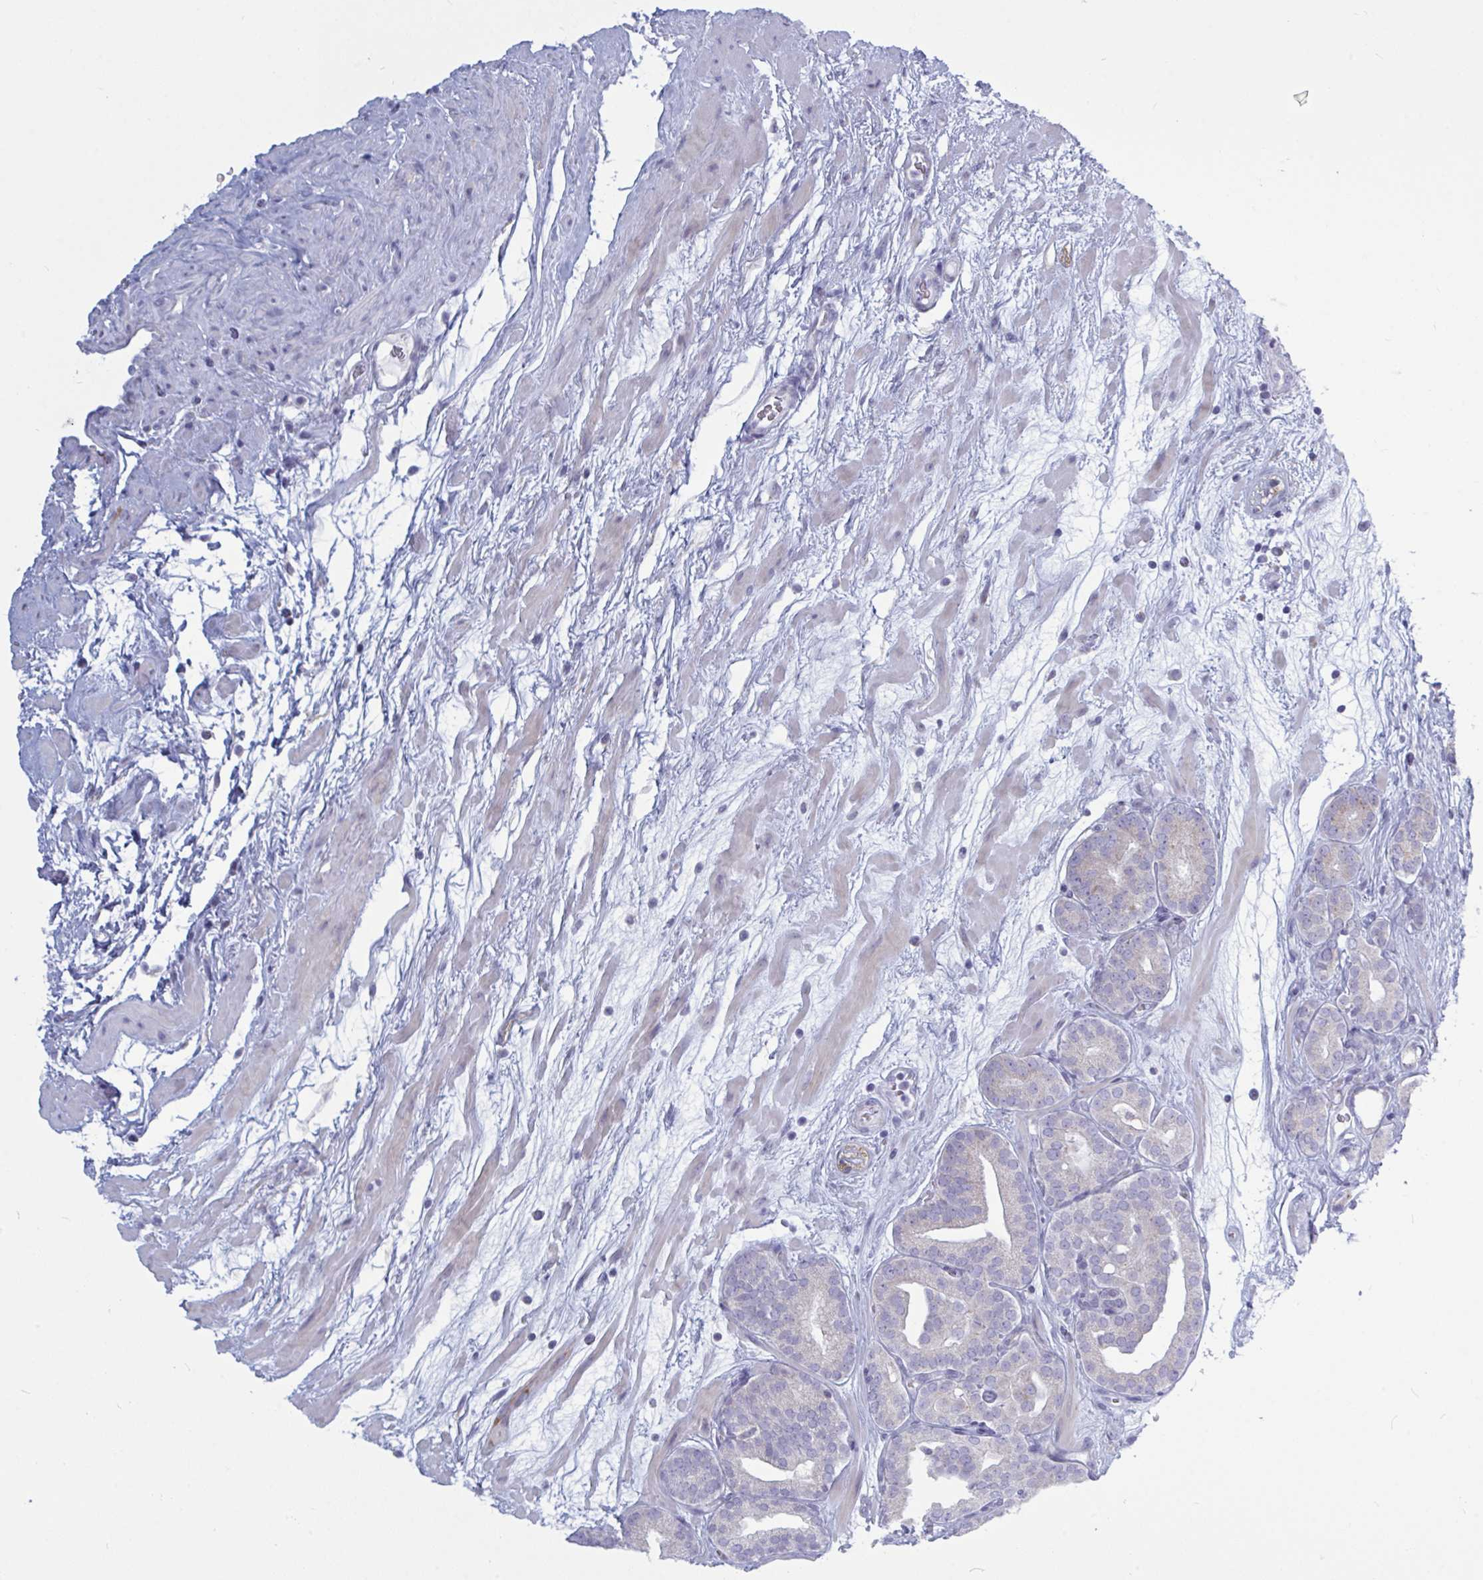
{"staining": {"intensity": "negative", "quantity": "none", "location": "none"}, "tissue": "prostate cancer", "cell_type": "Tumor cells", "image_type": "cancer", "snomed": [{"axis": "morphology", "description": "Adenocarcinoma, High grade"}, {"axis": "topography", "description": "Prostate"}], "caption": "Immunohistochemical staining of adenocarcinoma (high-grade) (prostate) demonstrates no significant expression in tumor cells.", "gene": "ATG9A", "patient": {"sex": "male", "age": 66}}